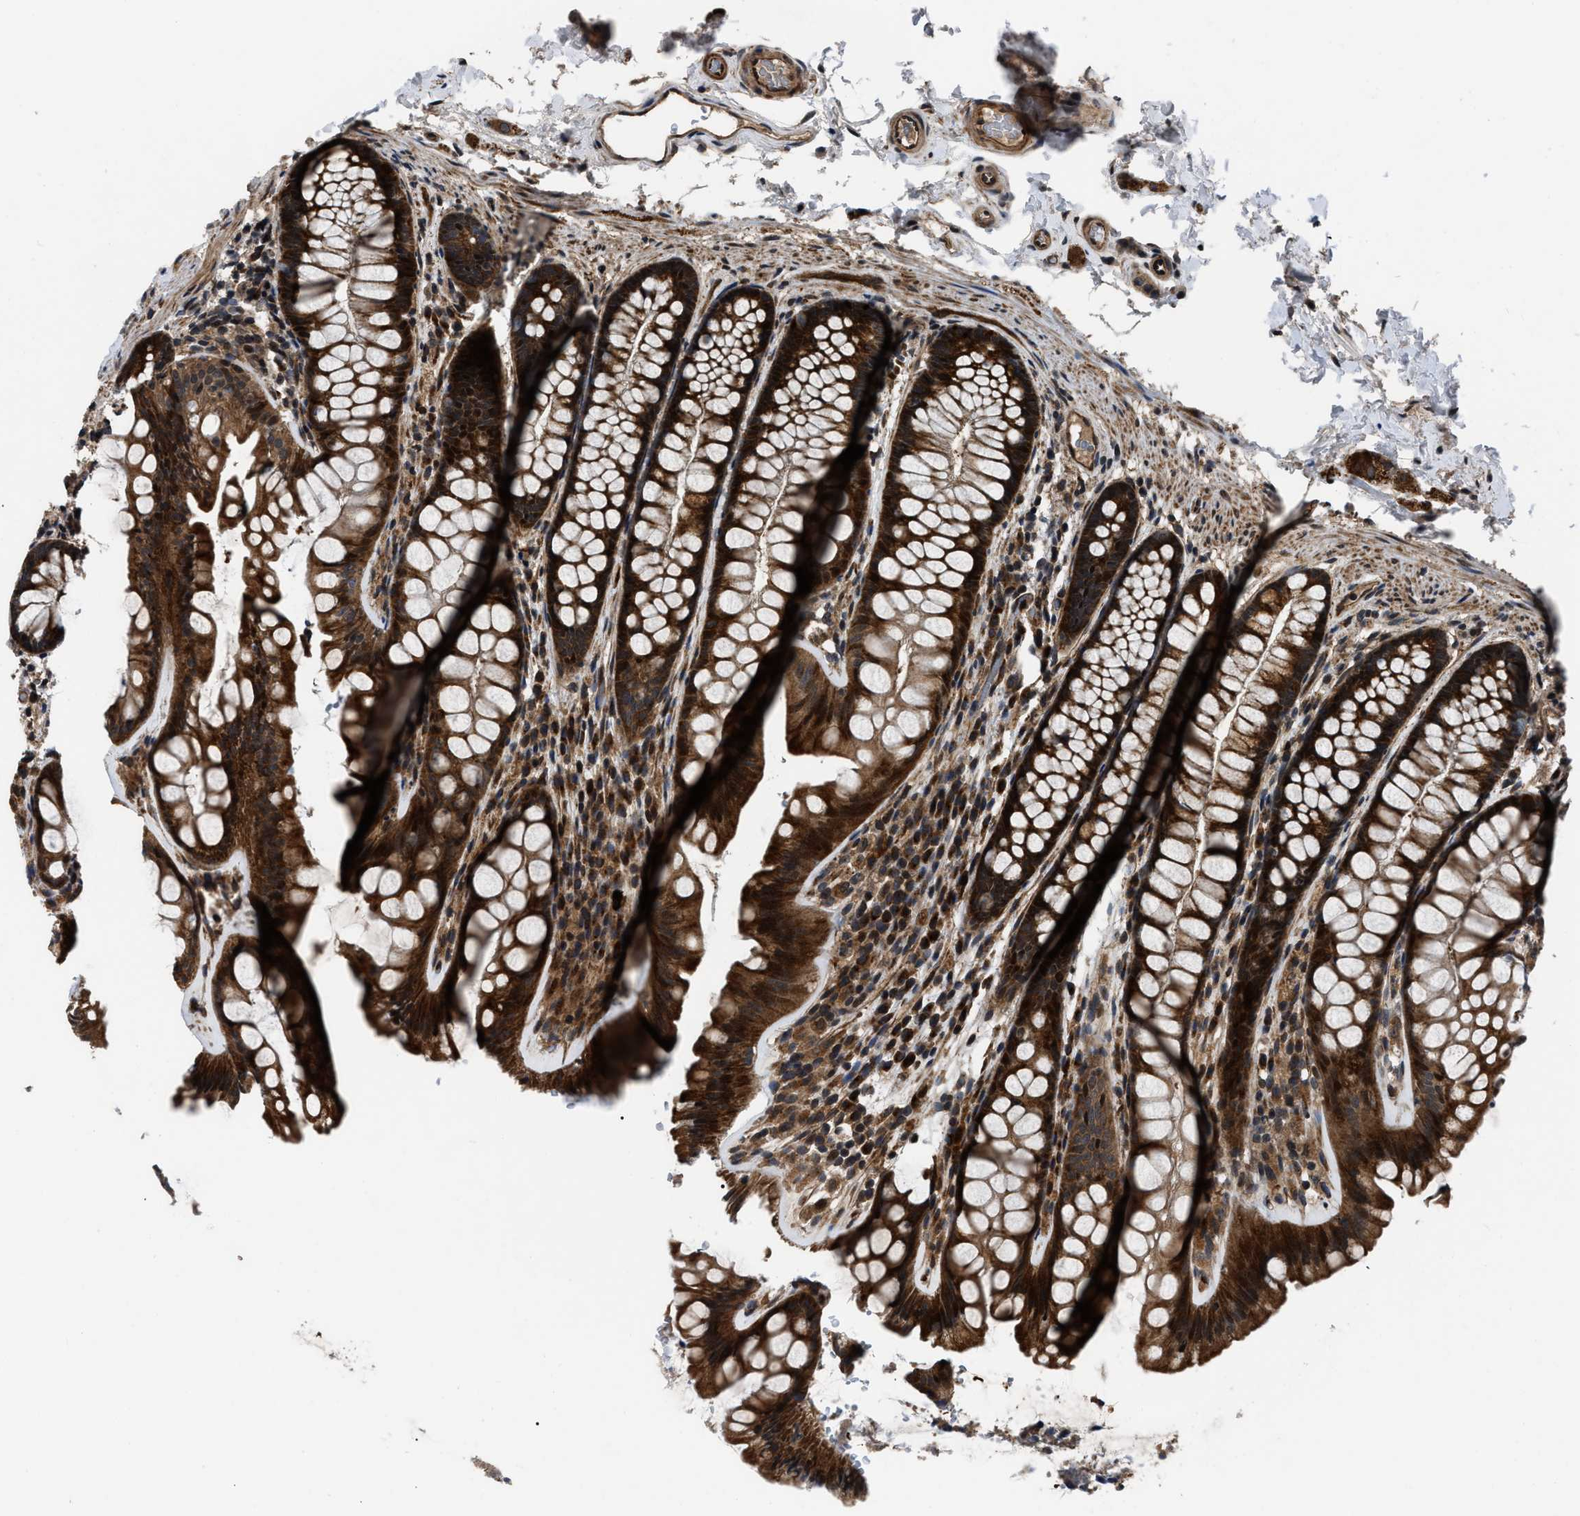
{"staining": {"intensity": "strong", "quantity": ">75%", "location": "cytoplasmic/membranous"}, "tissue": "colon", "cell_type": "Endothelial cells", "image_type": "normal", "snomed": [{"axis": "morphology", "description": "Normal tissue, NOS"}, {"axis": "topography", "description": "Colon"}], "caption": "Immunohistochemical staining of unremarkable human colon reveals strong cytoplasmic/membranous protein positivity in about >75% of endothelial cells.", "gene": "PPWD1", "patient": {"sex": "female", "age": 56}}